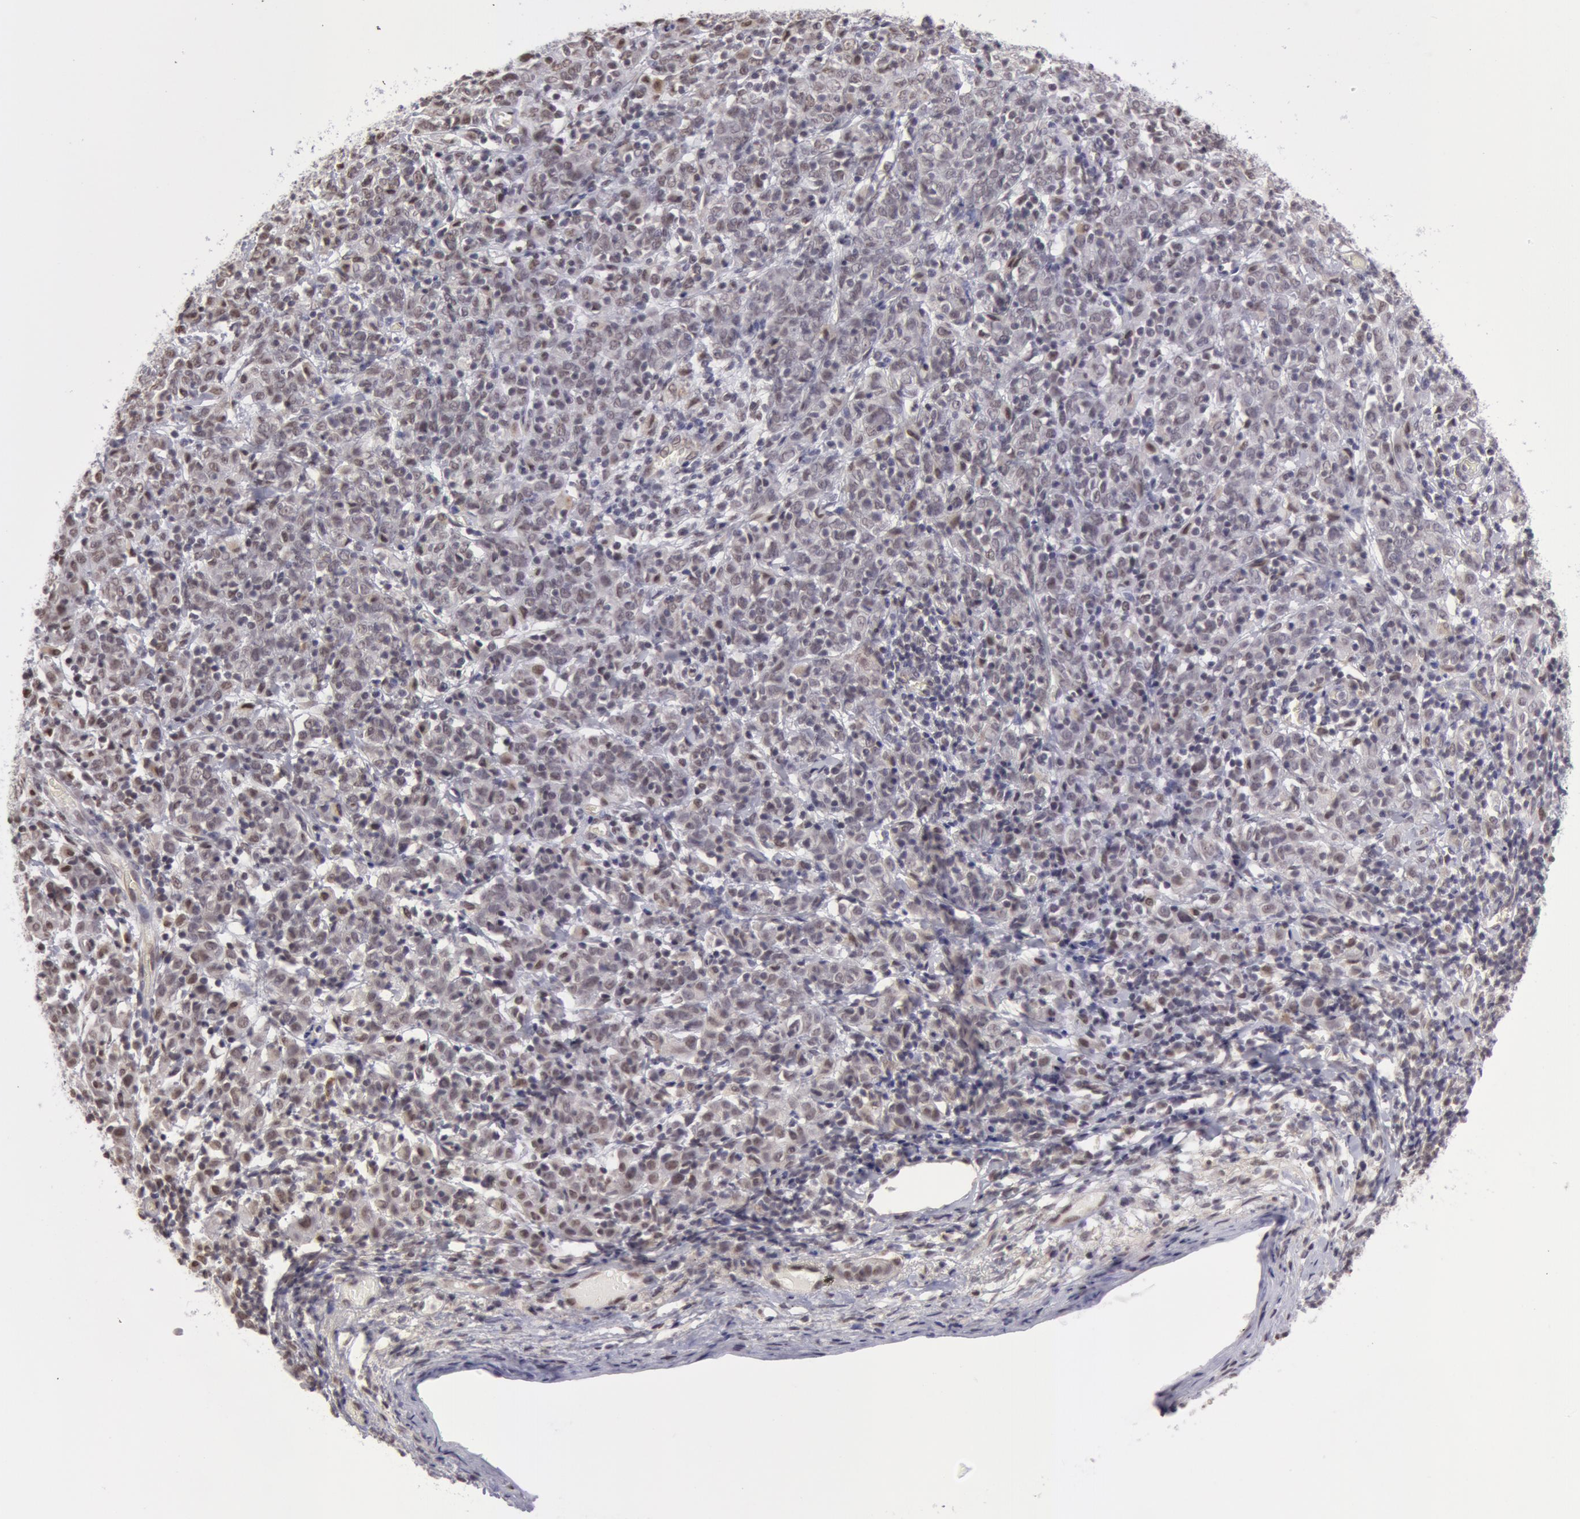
{"staining": {"intensity": "negative", "quantity": "none", "location": "none"}, "tissue": "cervical cancer", "cell_type": "Tumor cells", "image_type": "cancer", "snomed": [{"axis": "morphology", "description": "Normal tissue, NOS"}, {"axis": "morphology", "description": "Squamous cell carcinoma, NOS"}, {"axis": "topography", "description": "Cervix"}], "caption": "High magnification brightfield microscopy of cervical cancer stained with DAB (3,3'-diaminobenzidine) (brown) and counterstained with hematoxylin (blue): tumor cells show no significant positivity.", "gene": "VRTN", "patient": {"sex": "female", "age": 67}}